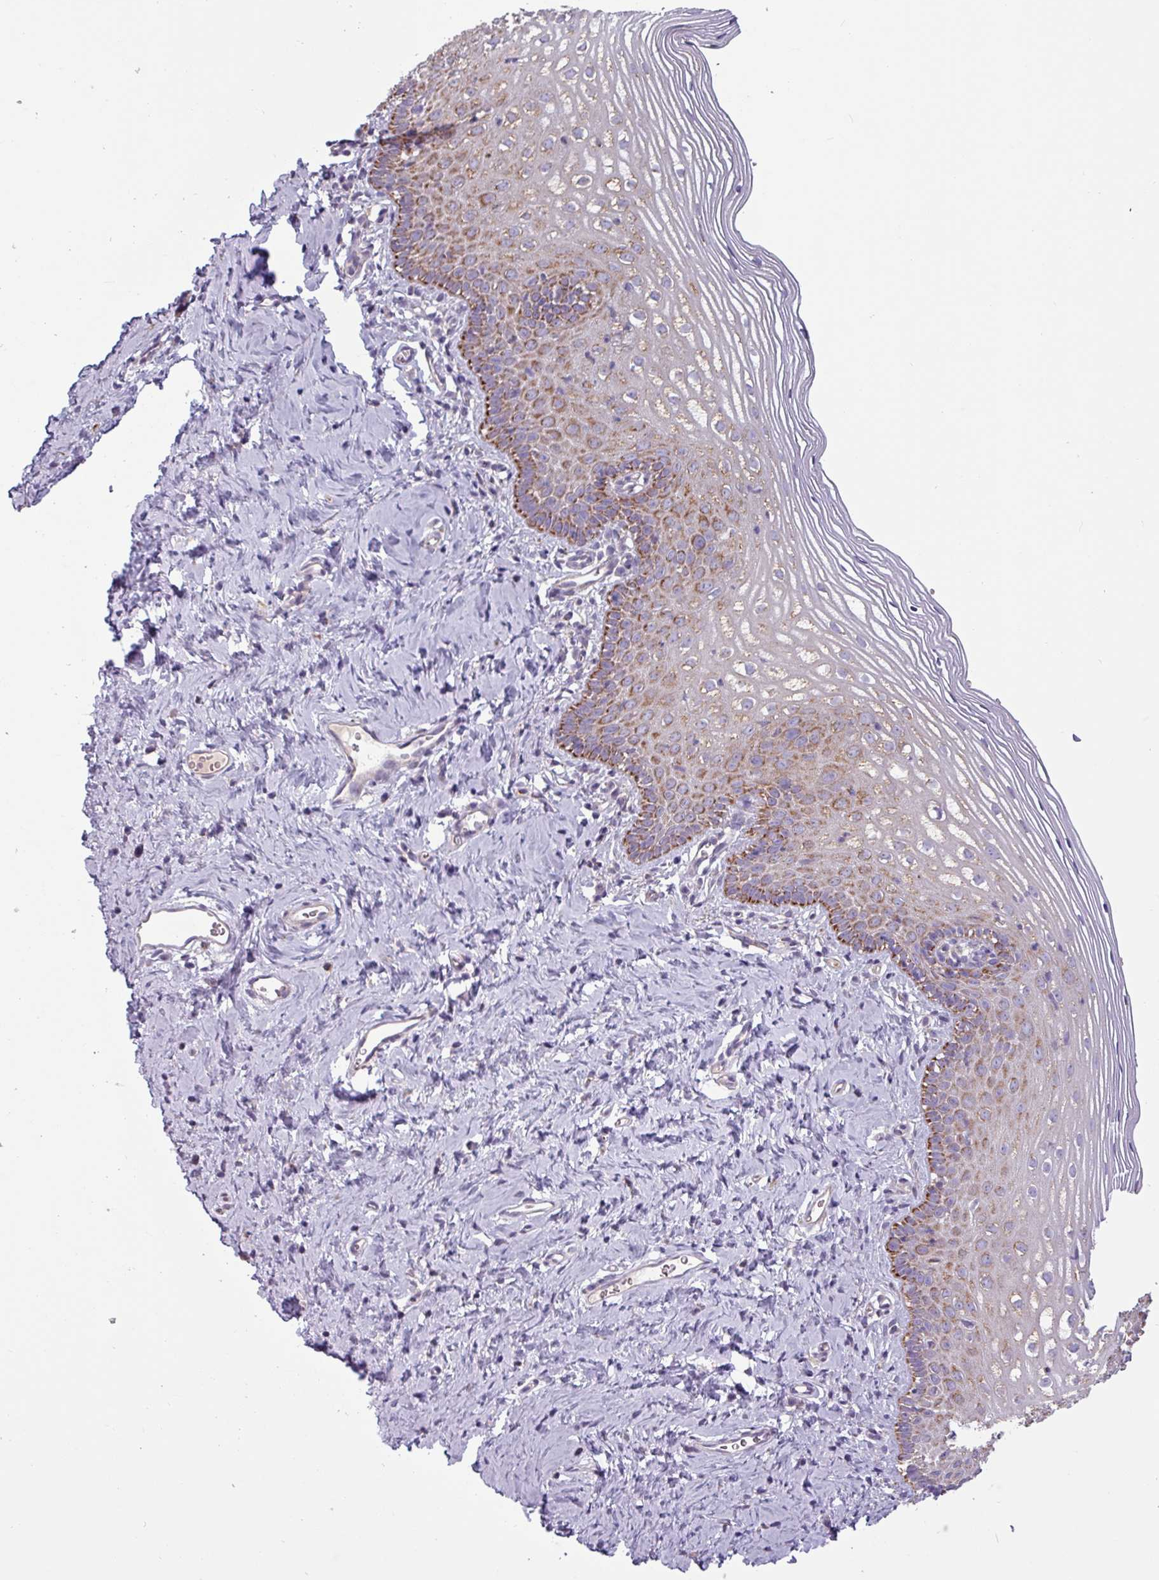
{"staining": {"intensity": "moderate", "quantity": ">75%", "location": "cytoplasmic/membranous"}, "tissue": "cervix", "cell_type": "Glandular cells", "image_type": "normal", "snomed": [{"axis": "morphology", "description": "Normal tissue, NOS"}, {"axis": "topography", "description": "Cervix"}], "caption": "Immunohistochemistry (IHC) histopathology image of unremarkable cervix: cervix stained using IHC displays medium levels of moderate protein expression localized specifically in the cytoplasmic/membranous of glandular cells, appearing as a cytoplasmic/membranous brown color.", "gene": "CAMK1", "patient": {"sex": "female", "age": 44}}